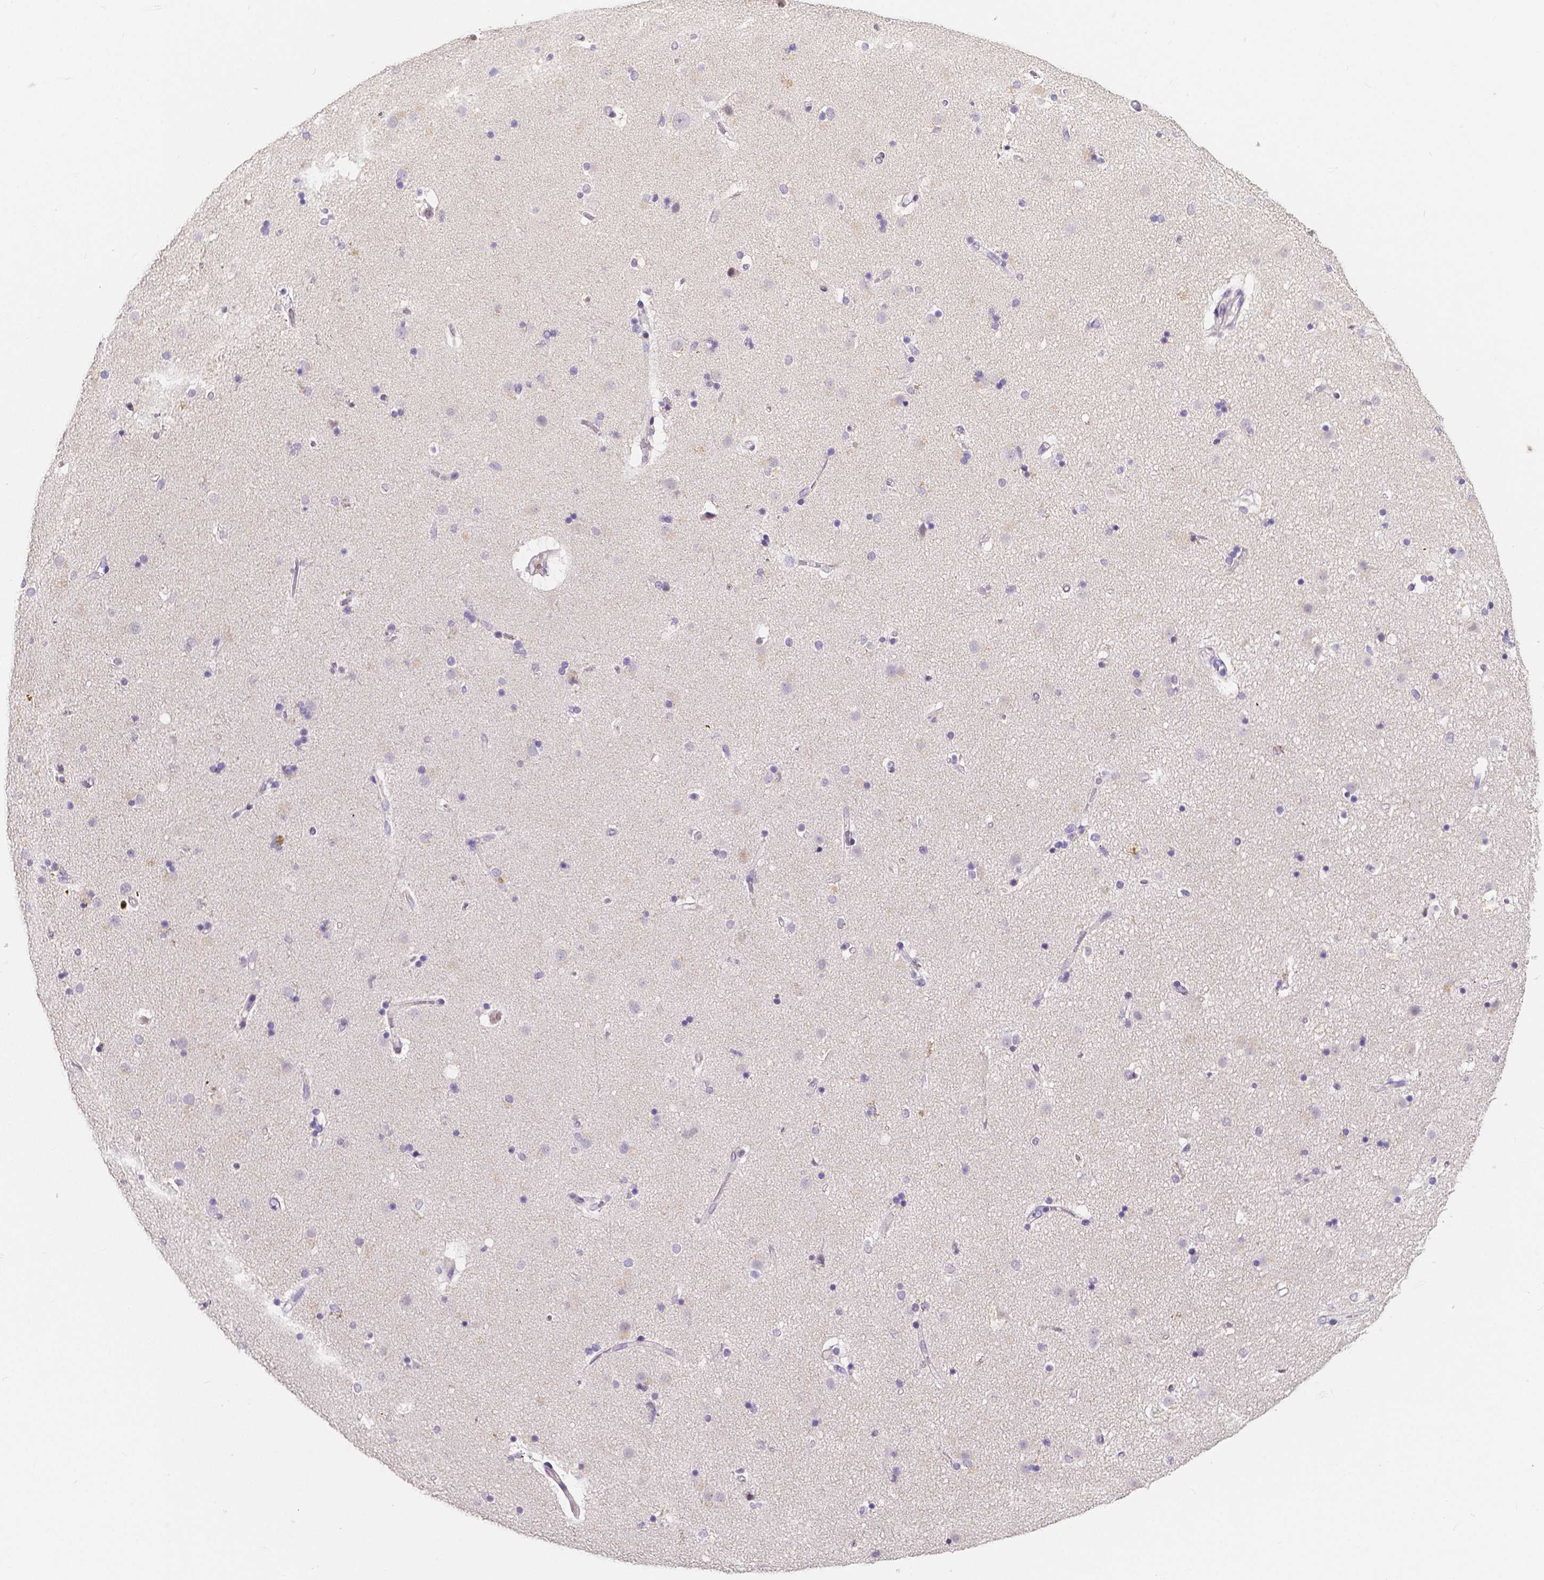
{"staining": {"intensity": "negative", "quantity": "none", "location": "none"}, "tissue": "caudate", "cell_type": "Glial cells", "image_type": "normal", "snomed": [{"axis": "morphology", "description": "Normal tissue, NOS"}, {"axis": "topography", "description": "Lateral ventricle wall"}], "caption": "DAB (3,3'-diaminobenzidine) immunohistochemical staining of normal caudate reveals no significant positivity in glial cells. (Brightfield microscopy of DAB (3,3'-diaminobenzidine) IHC at high magnification).", "gene": "ACP5", "patient": {"sex": "female", "age": 71}}